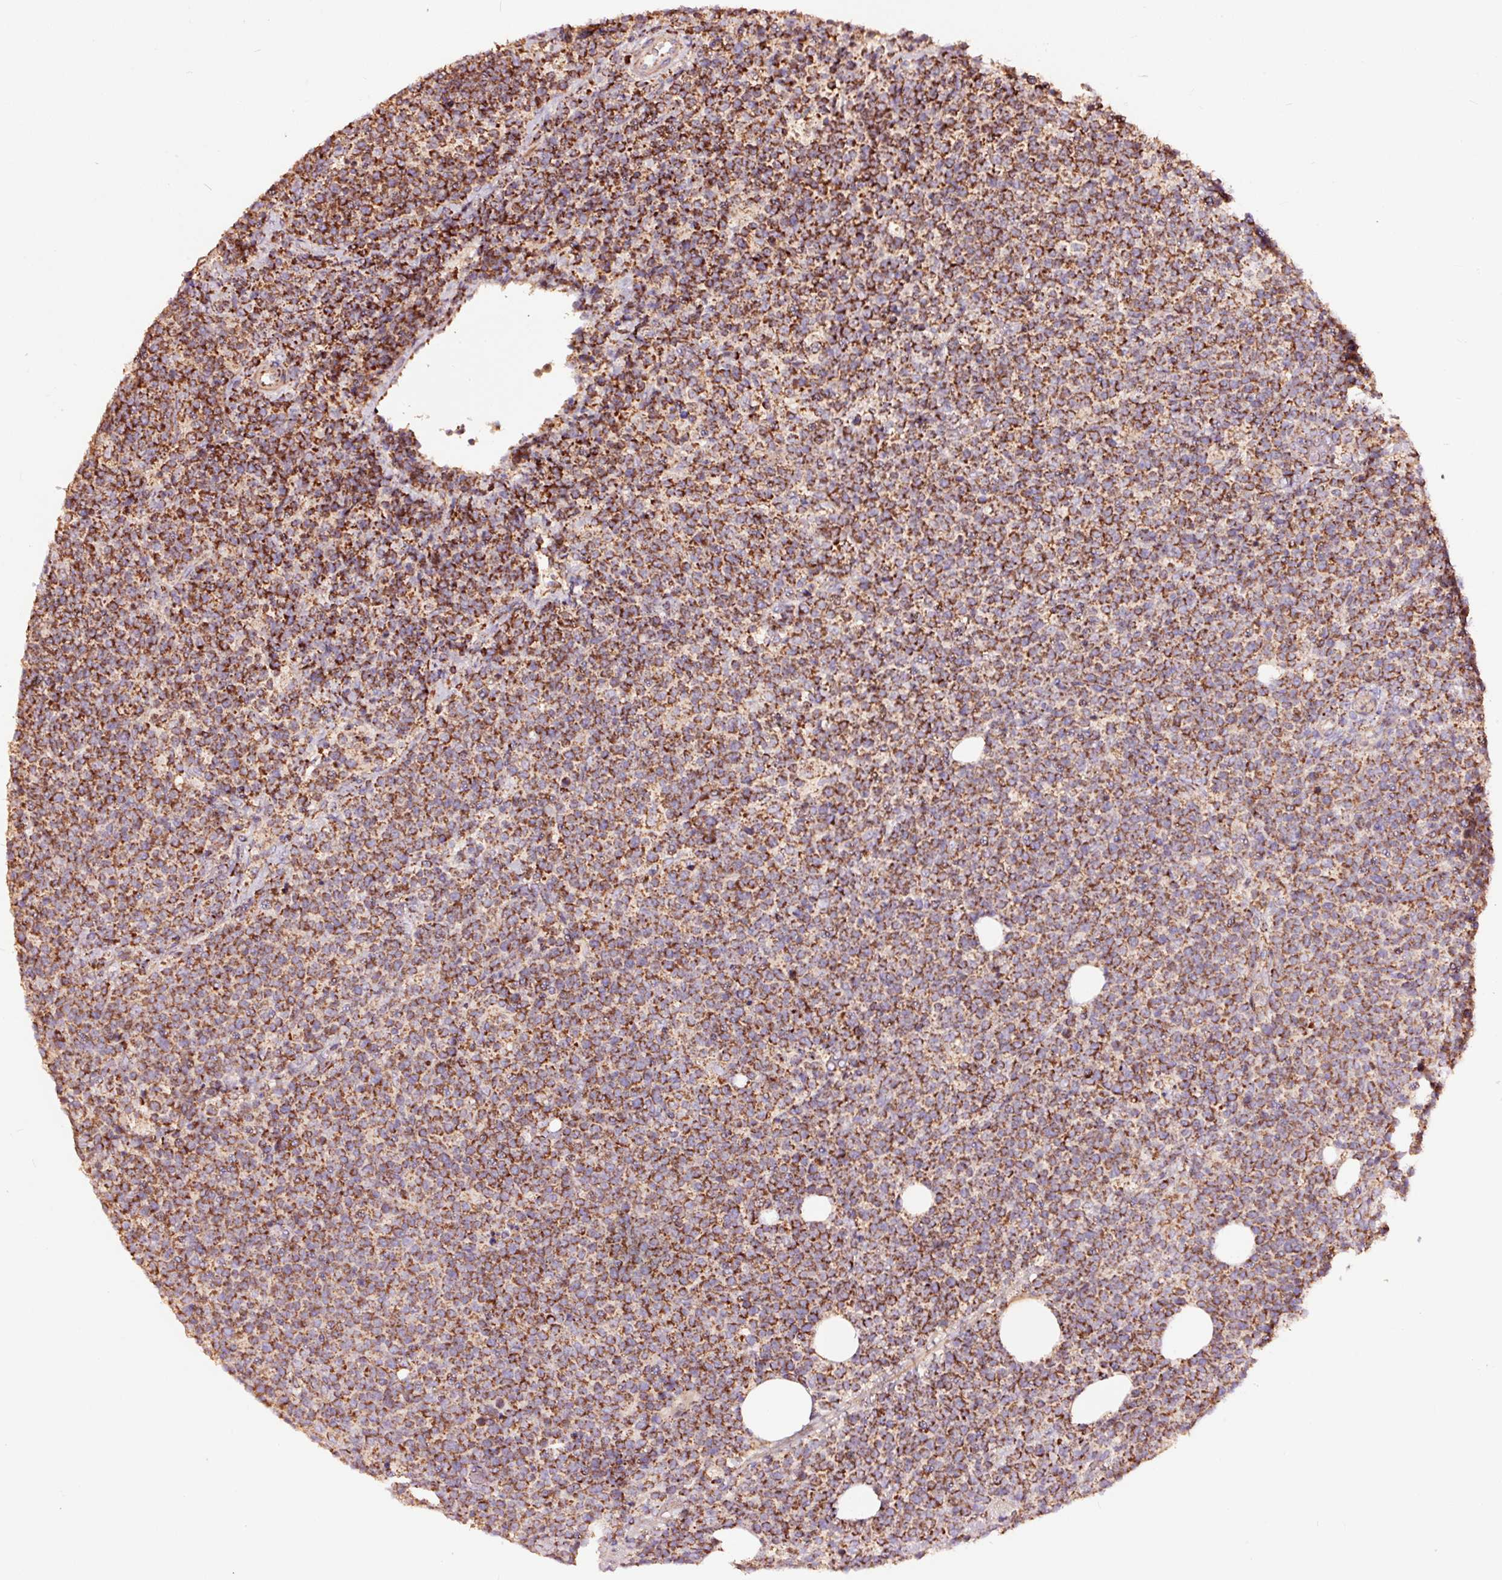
{"staining": {"intensity": "strong", "quantity": ">75%", "location": "cytoplasmic/membranous"}, "tissue": "lymphoma", "cell_type": "Tumor cells", "image_type": "cancer", "snomed": [{"axis": "morphology", "description": "Malignant lymphoma, non-Hodgkin's type, High grade"}, {"axis": "topography", "description": "Lymph node"}], "caption": "Brown immunohistochemical staining in lymphoma shows strong cytoplasmic/membranous staining in approximately >75% of tumor cells. Nuclei are stained in blue.", "gene": "TPM1", "patient": {"sex": "male", "age": 61}}